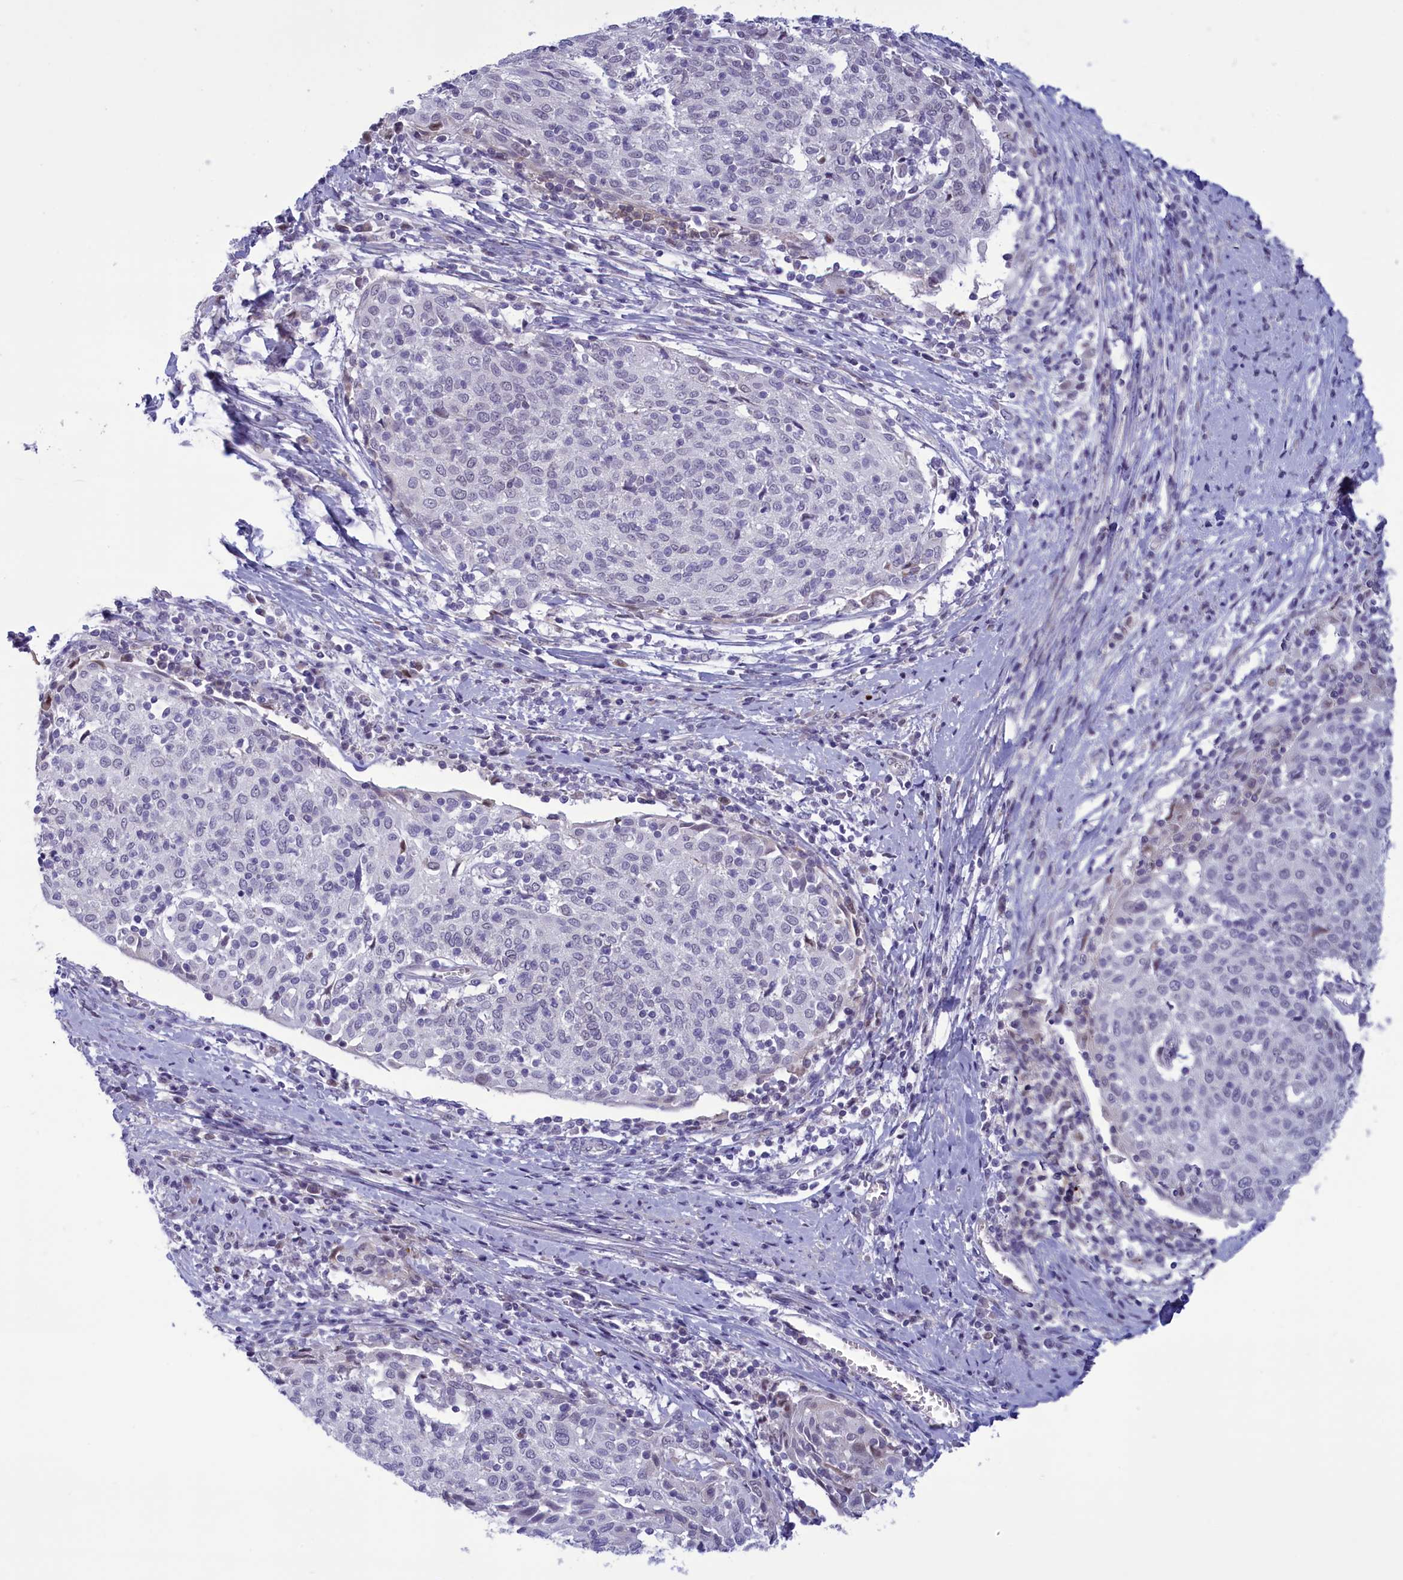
{"staining": {"intensity": "negative", "quantity": "none", "location": "none"}, "tissue": "cervical cancer", "cell_type": "Tumor cells", "image_type": "cancer", "snomed": [{"axis": "morphology", "description": "Squamous cell carcinoma, NOS"}, {"axis": "topography", "description": "Cervix"}], "caption": "Immunohistochemical staining of human cervical squamous cell carcinoma displays no significant expression in tumor cells.", "gene": "ELOA2", "patient": {"sex": "female", "age": 52}}